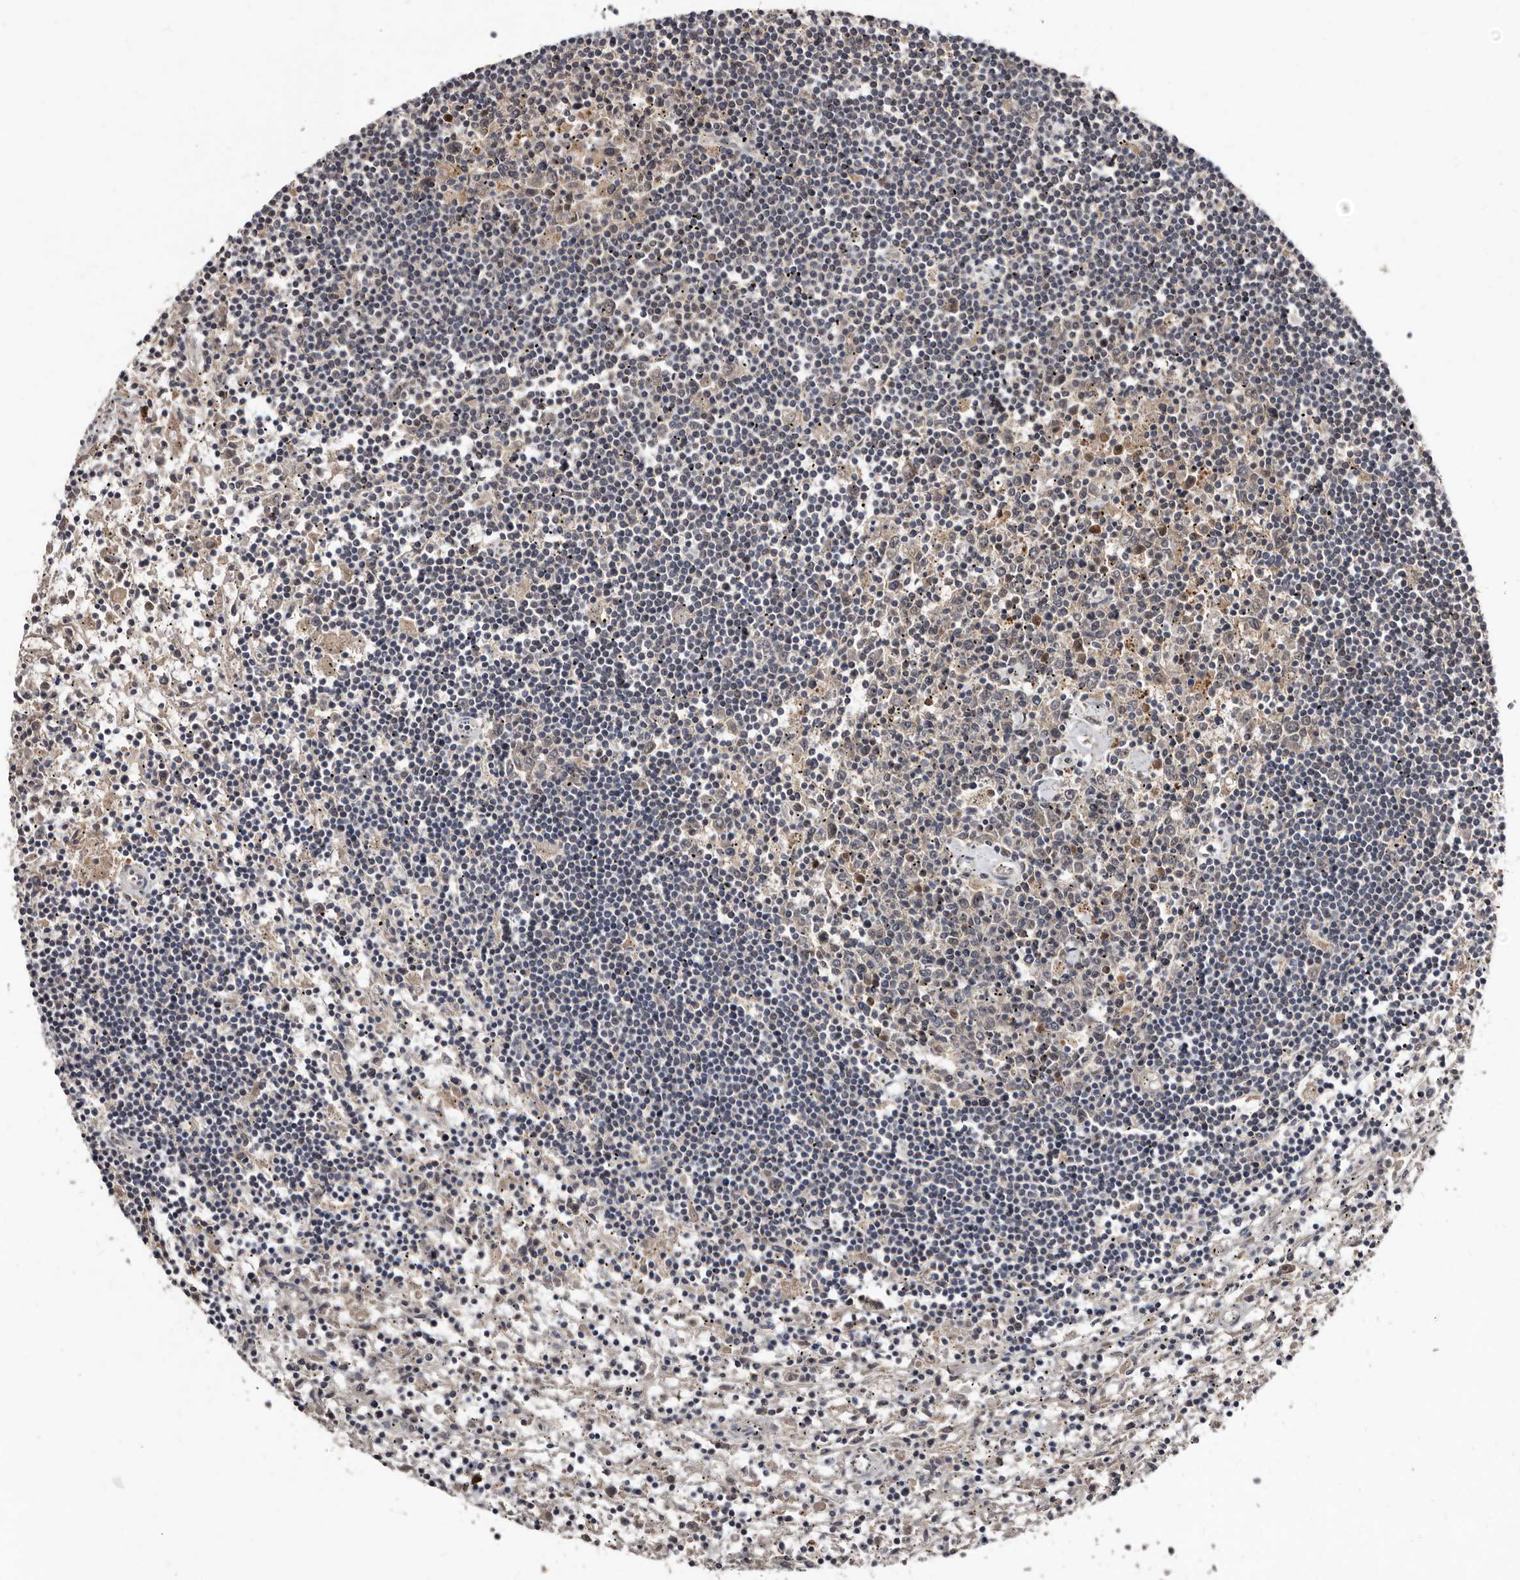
{"staining": {"intensity": "weak", "quantity": "<25%", "location": "cytoplasmic/membranous"}, "tissue": "lymphoma", "cell_type": "Tumor cells", "image_type": "cancer", "snomed": [{"axis": "morphology", "description": "Malignant lymphoma, non-Hodgkin's type, Low grade"}, {"axis": "topography", "description": "Spleen"}], "caption": "Tumor cells show no significant protein staining in lymphoma. Brightfield microscopy of IHC stained with DAB (3,3'-diaminobenzidine) (brown) and hematoxylin (blue), captured at high magnification.", "gene": "PMVK", "patient": {"sex": "male", "age": 76}}